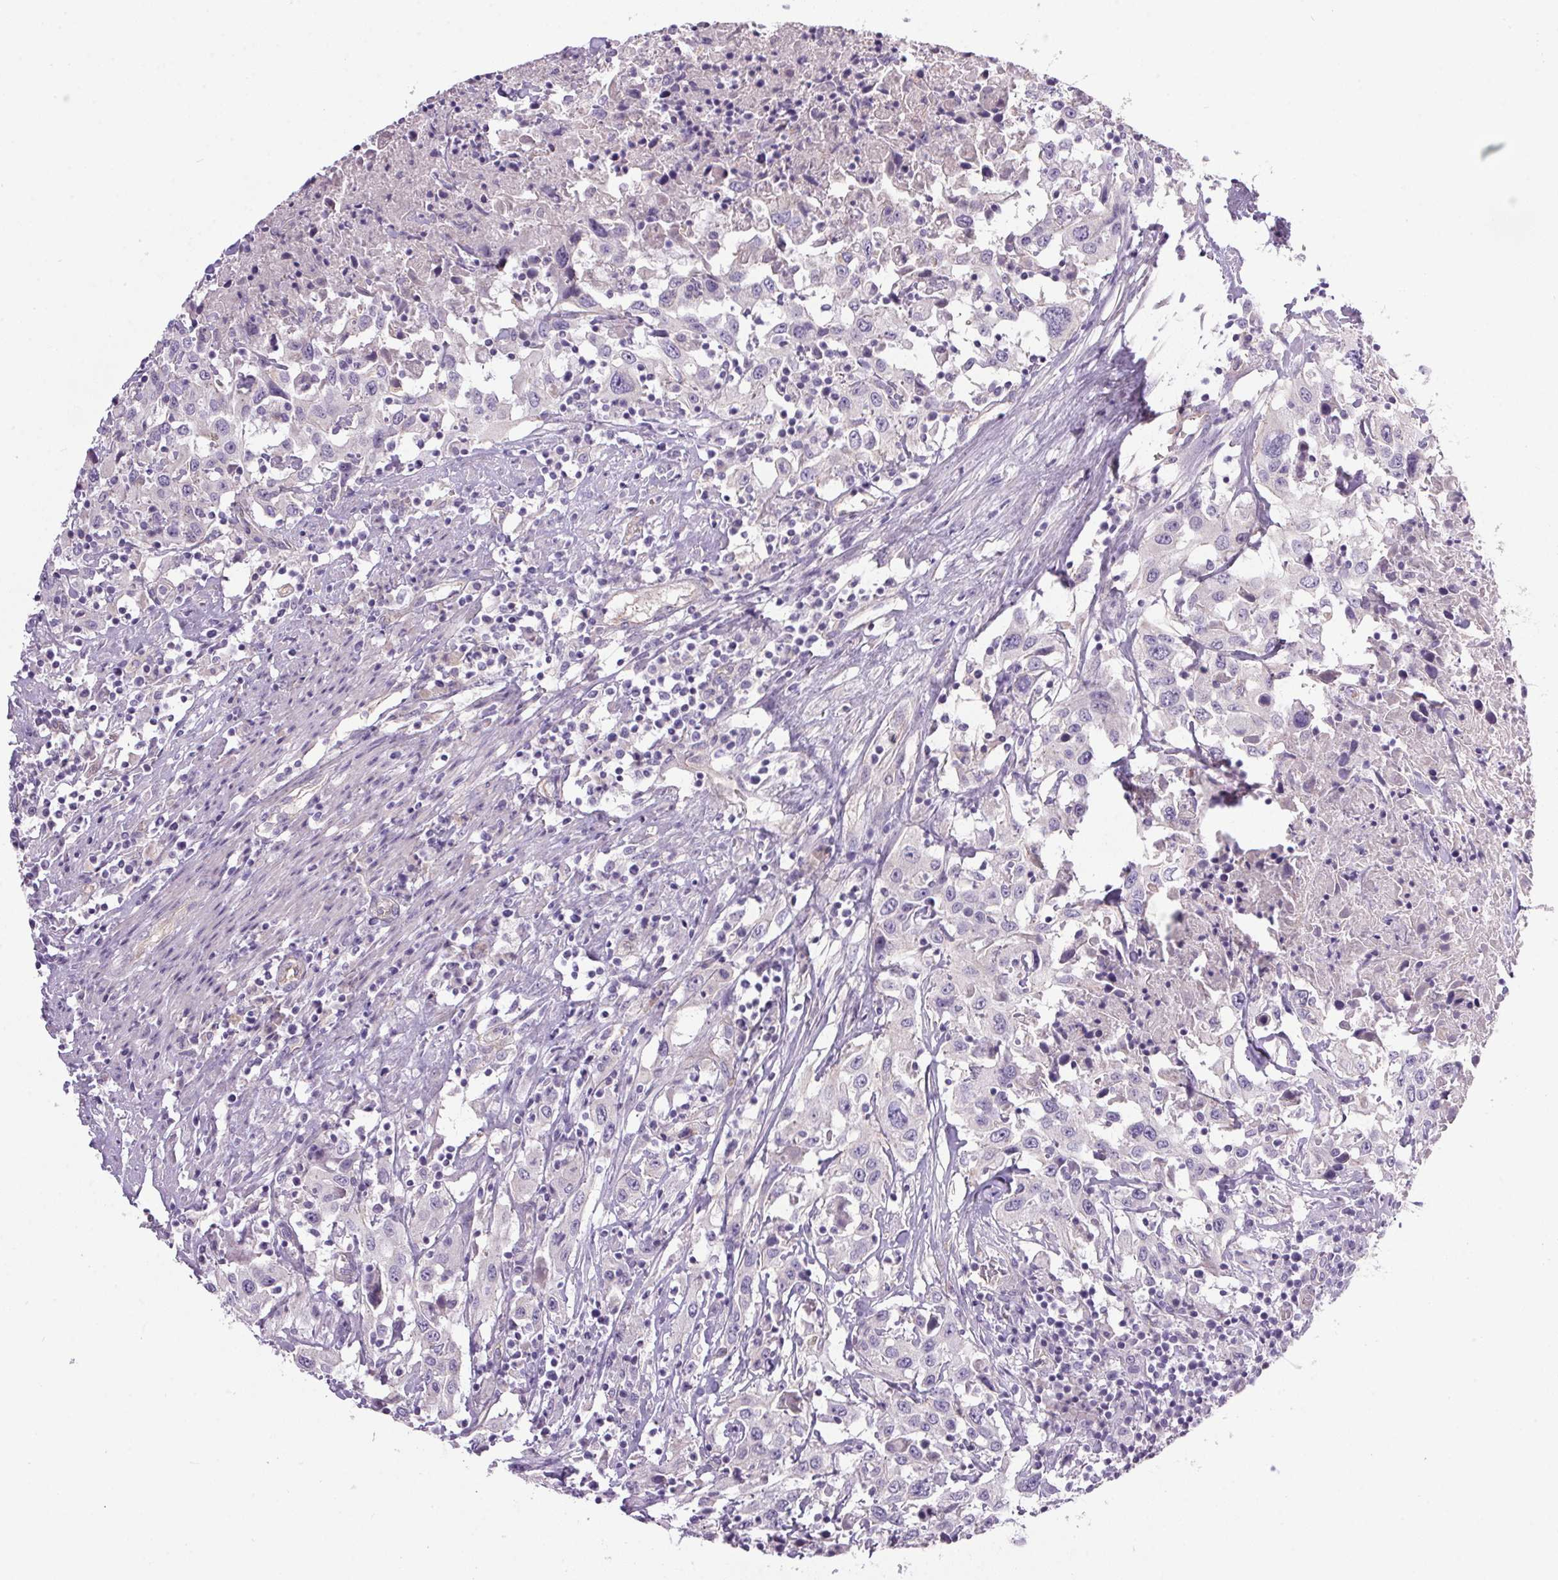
{"staining": {"intensity": "negative", "quantity": "none", "location": "none"}, "tissue": "urothelial cancer", "cell_type": "Tumor cells", "image_type": "cancer", "snomed": [{"axis": "morphology", "description": "Urothelial carcinoma, High grade"}, {"axis": "topography", "description": "Urinary bladder"}], "caption": "Protein analysis of urothelial cancer displays no significant positivity in tumor cells. (Immunohistochemistry (ihc), brightfield microscopy, high magnification).", "gene": "APOC4", "patient": {"sex": "male", "age": 61}}